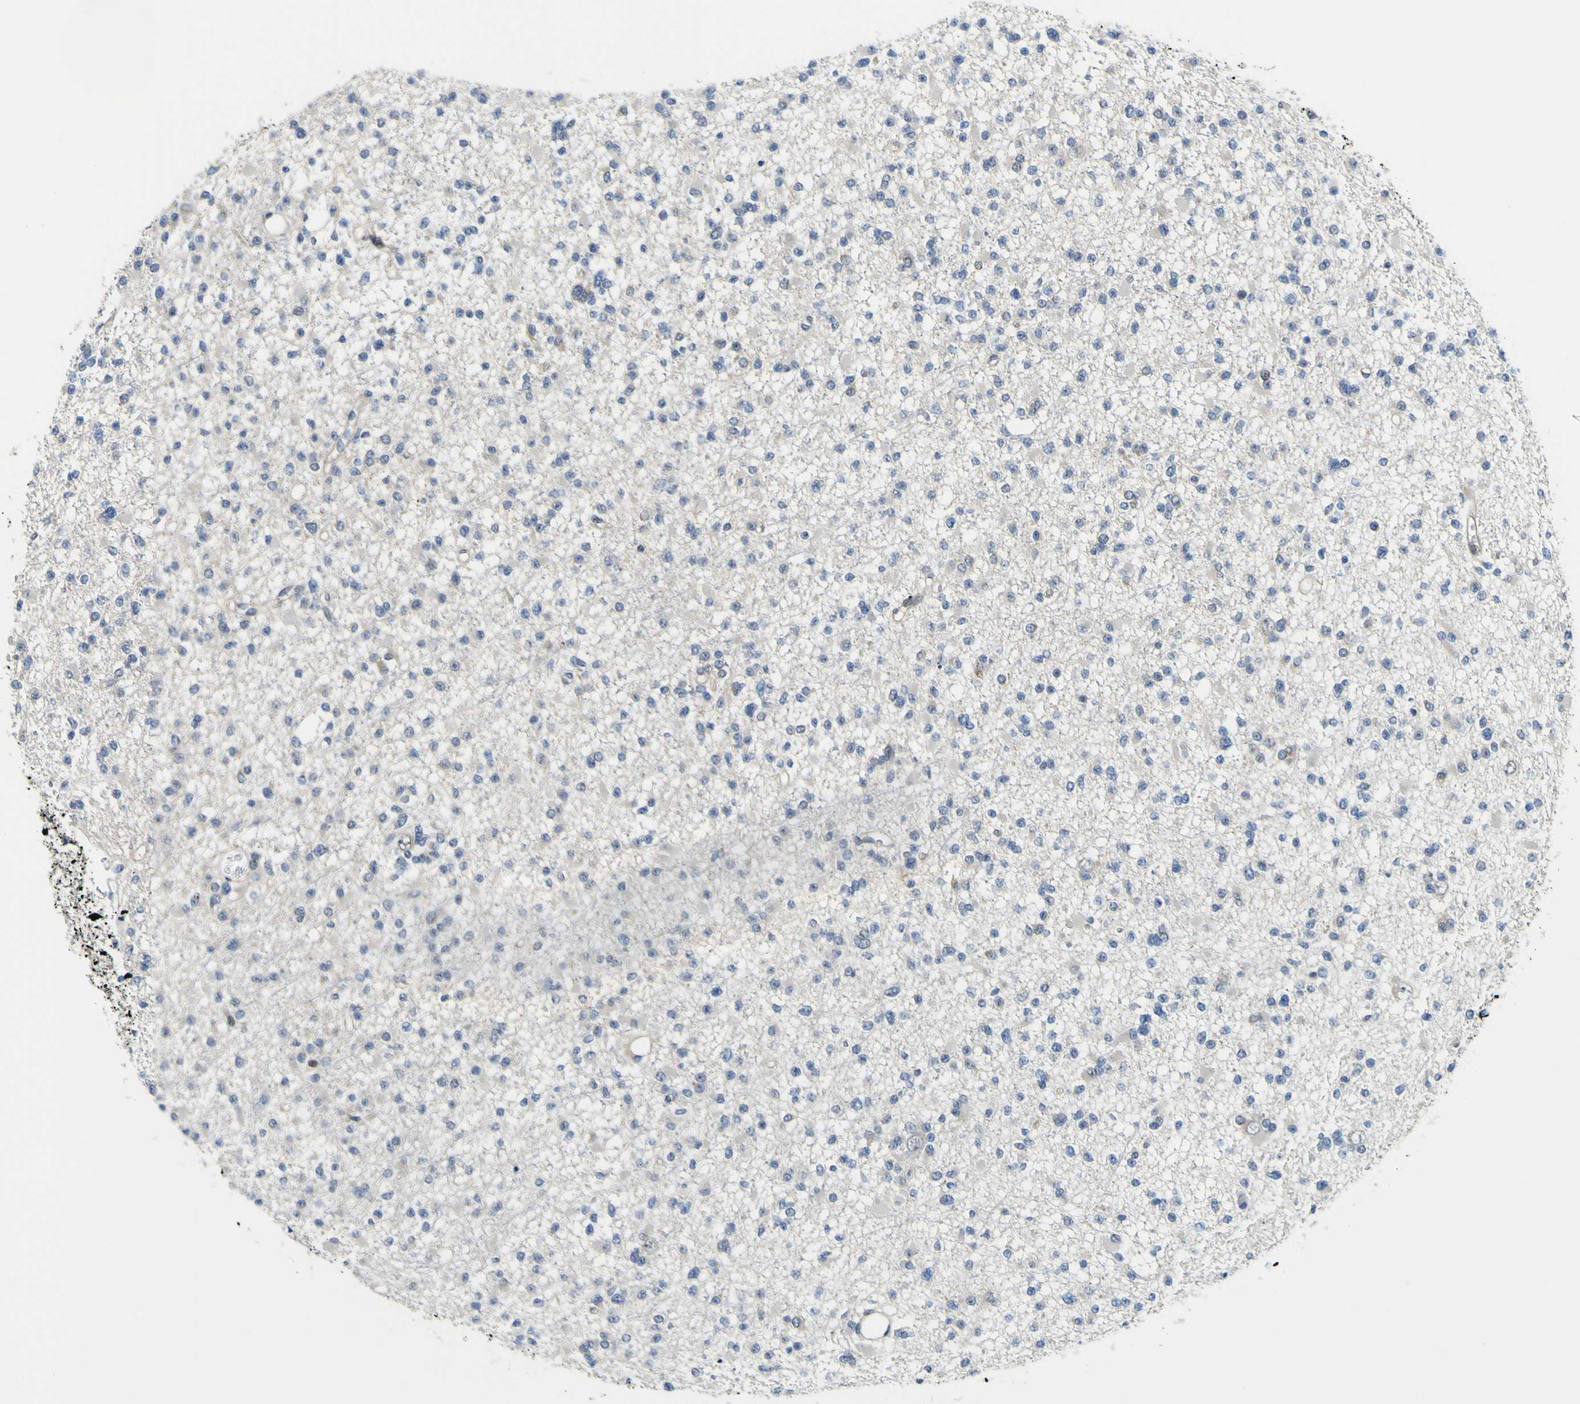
{"staining": {"intensity": "negative", "quantity": "none", "location": "none"}, "tissue": "glioma", "cell_type": "Tumor cells", "image_type": "cancer", "snomed": [{"axis": "morphology", "description": "Glioma, malignant, Low grade"}, {"axis": "topography", "description": "Brain"}], "caption": "Protein analysis of glioma exhibits no significant positivity in tumor cells.", "gene": "KDM7A", "patient": {"sex": "female", "age": 22}}